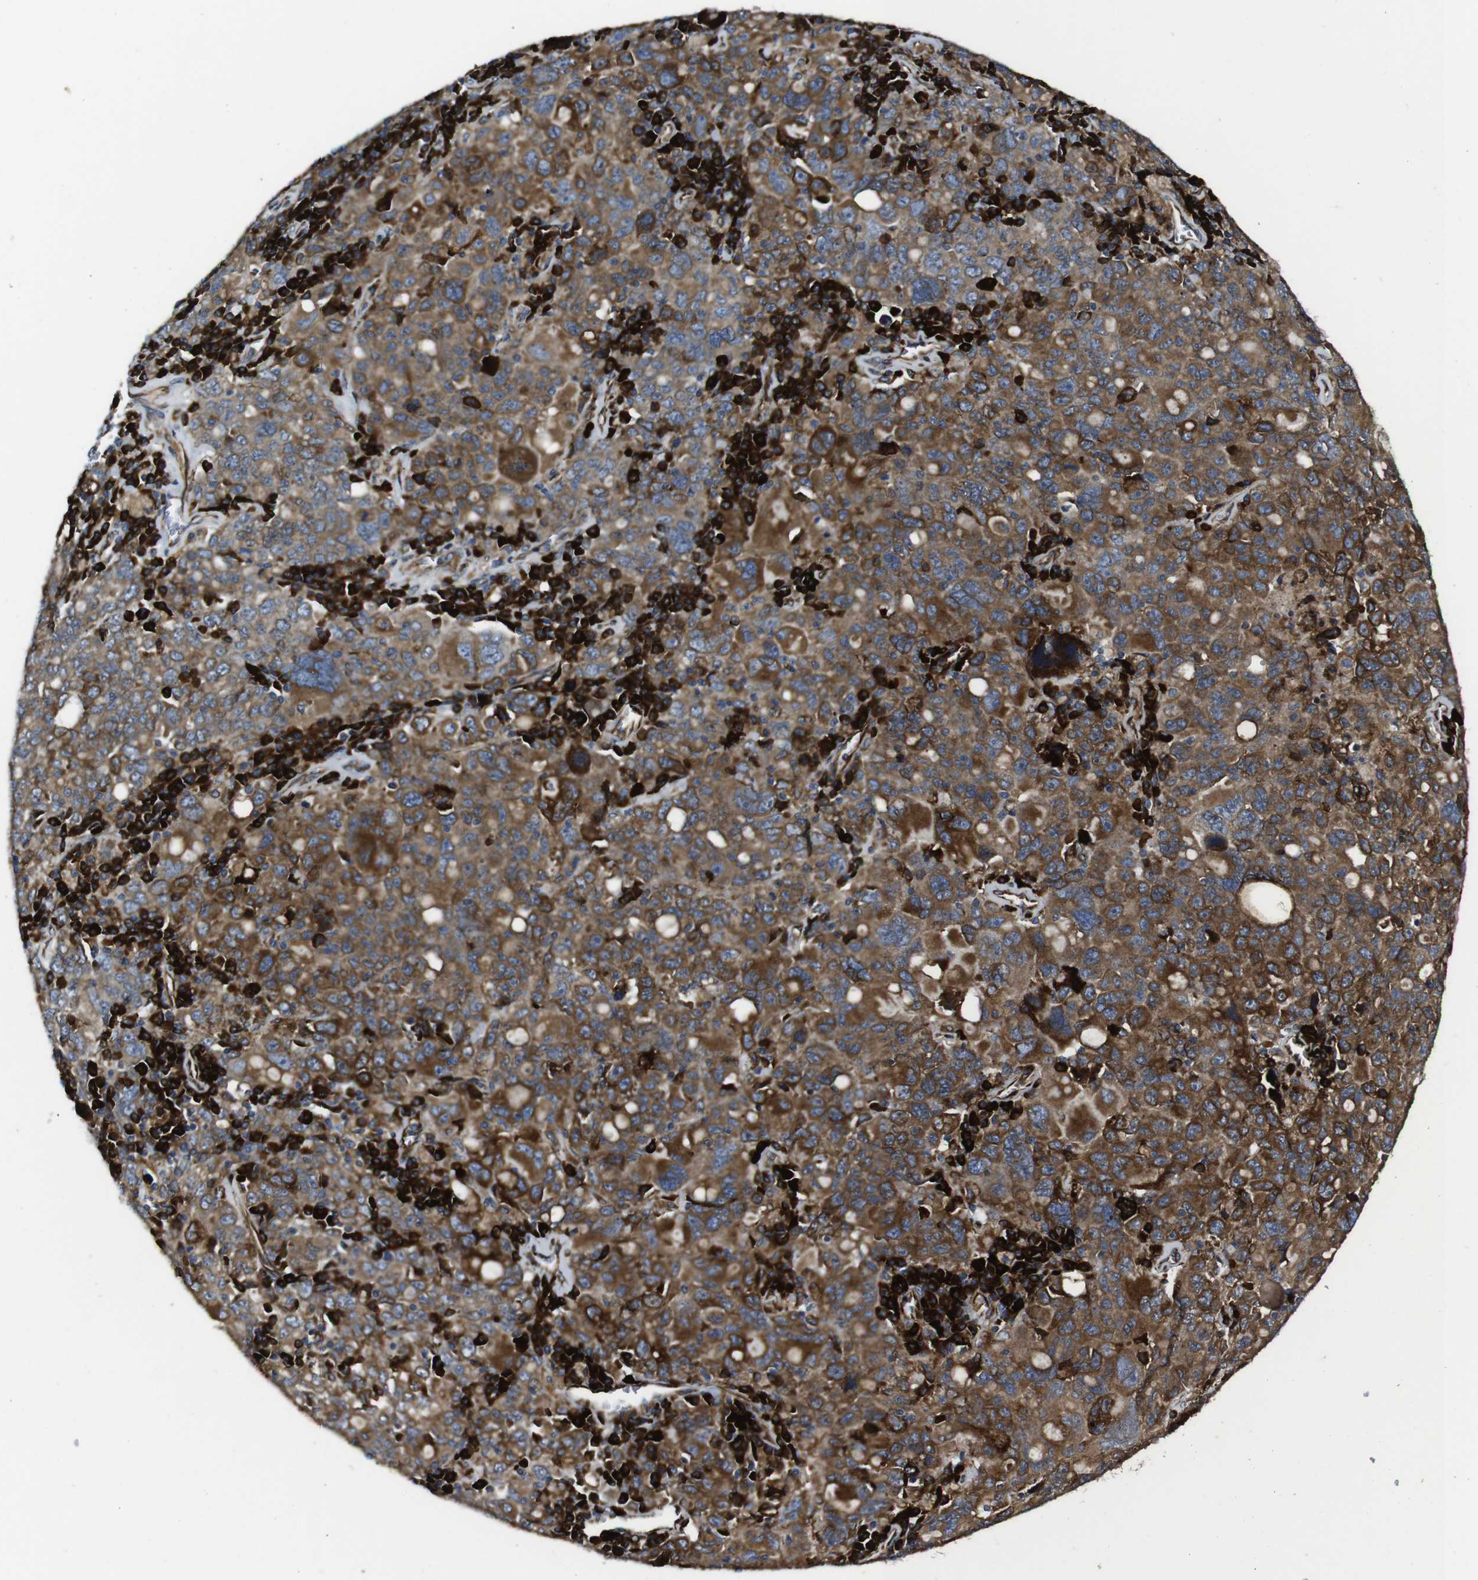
{"staining": {"intensity": "moderate", "quantity": ">75%", "location": "cytoplasmic/membranous"}, "tissue": "ovarian cancer", "cell_type": "Tumor cells", "image_type": "cancer", "snomed": [{"axis": "morphology", "description": "Carcinoma, endometroid"}, {"axis": "topography", "description": "Ovary"}], "caption": "Ovarian cancer (endometroid carcinoma) stained with DAB (3,3'-diaminobenzidine) immunohistochemistry (IHC) demonstrates medium levels of moderate cytoplasmic/membranous expression in approximately >75% of tumor cells.", "gene": "UBE2G2", "patient": {"sex": "female", "age": 62}}